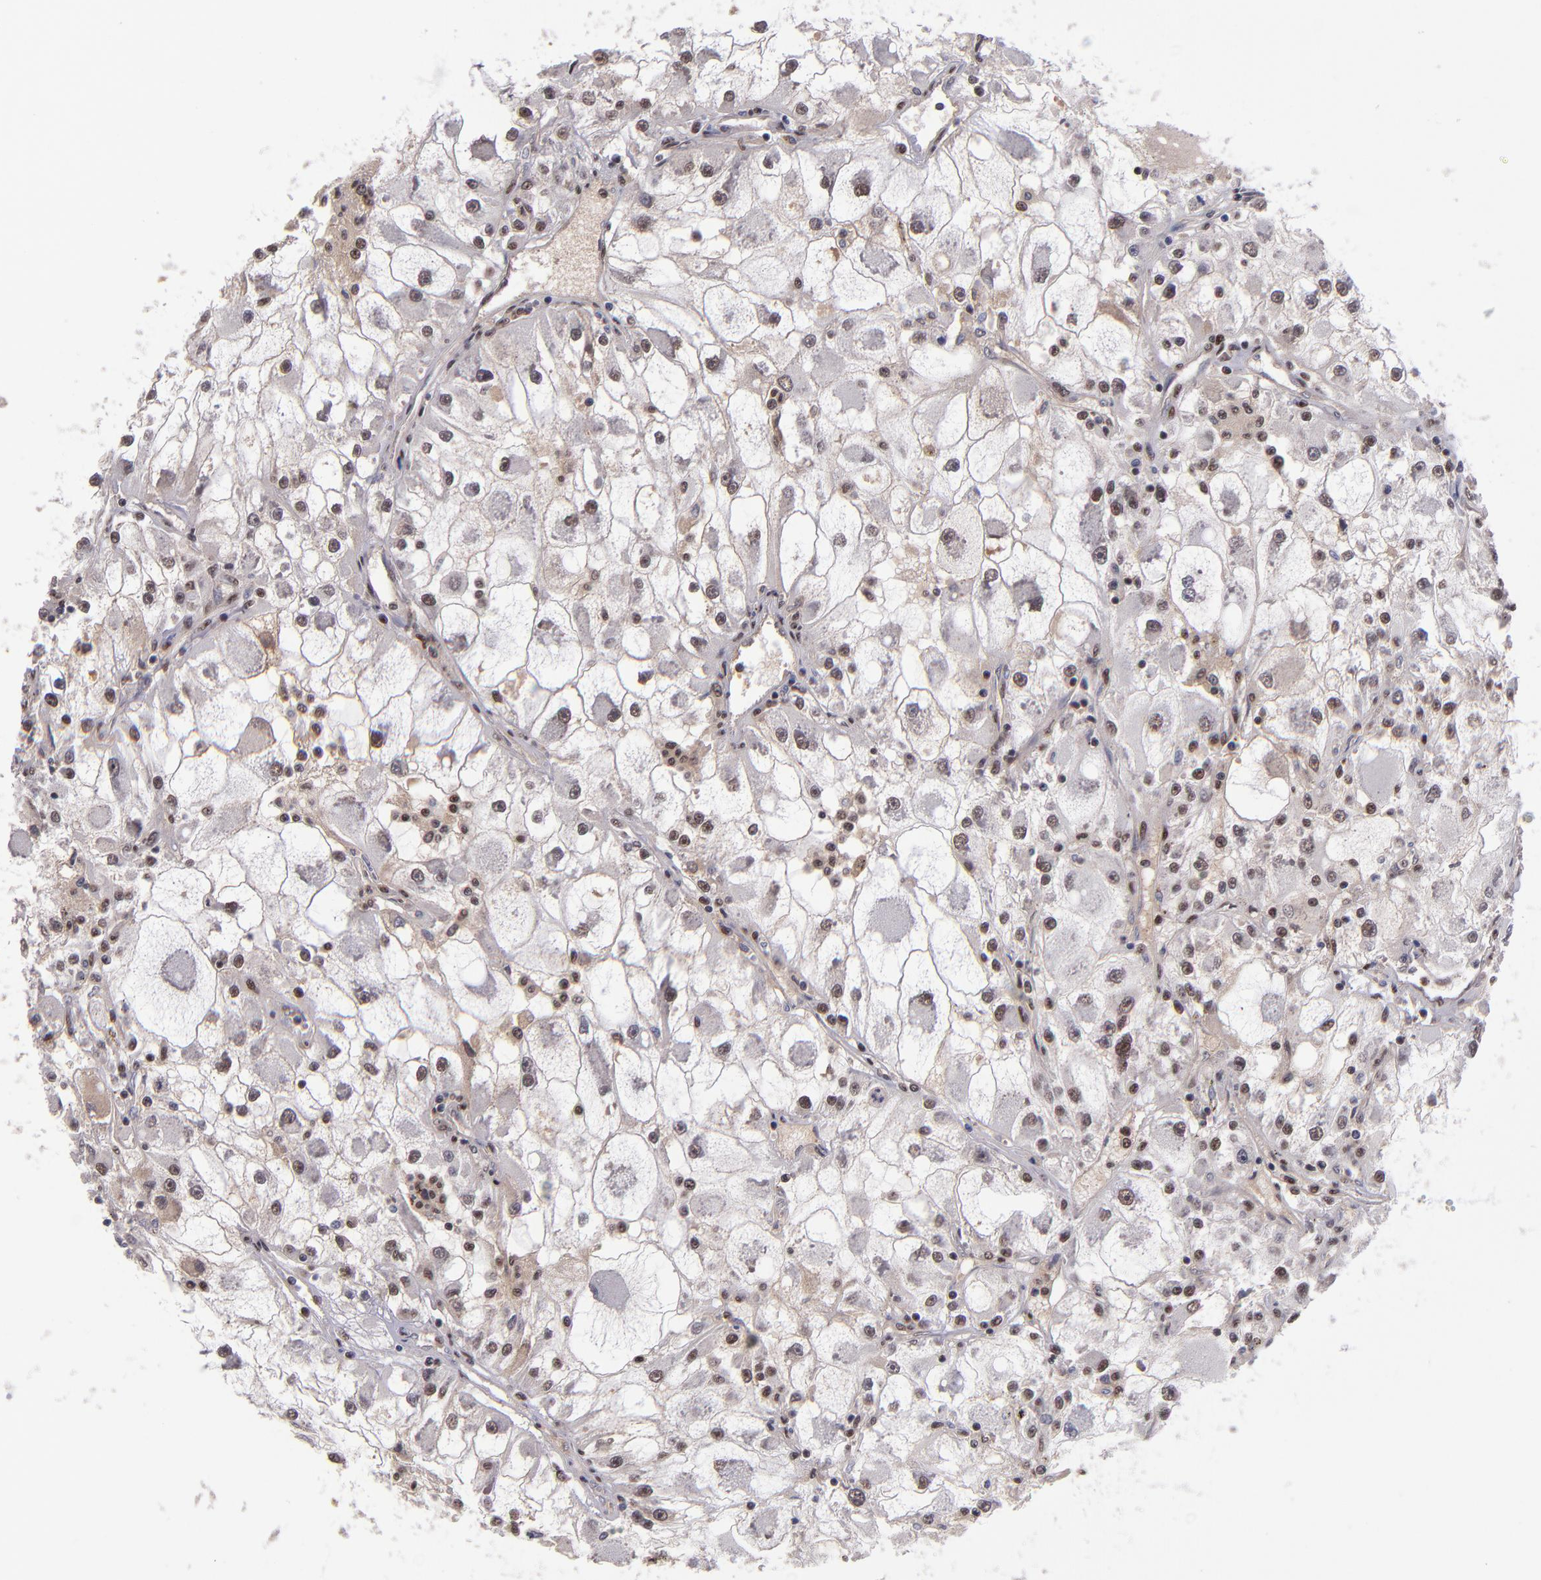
{"staining": {"intensity": "moderate", "quantity": ">75%", "location": "cytoplasmic/membranous,nuclear"}, "tissue": "renal cancer", "cell_type": "Tumor cells", "image_type": "cancer", "snomed": [{"axis": "morphology", "description": "Adenocarcinoma, NOS"}, {"axis": "topography", "description": "Kidney"}], "caption": "Protein staining of adenocarcinoma (renal) tissue reveals moderate cytoplasmic/membranous and nuclear staining in about >75% of tumor cells. (Brightfield microscopy of DAB IHC at high magnification).", "gene": "EP300", "patient": {"sex": "female", "age": 73}}